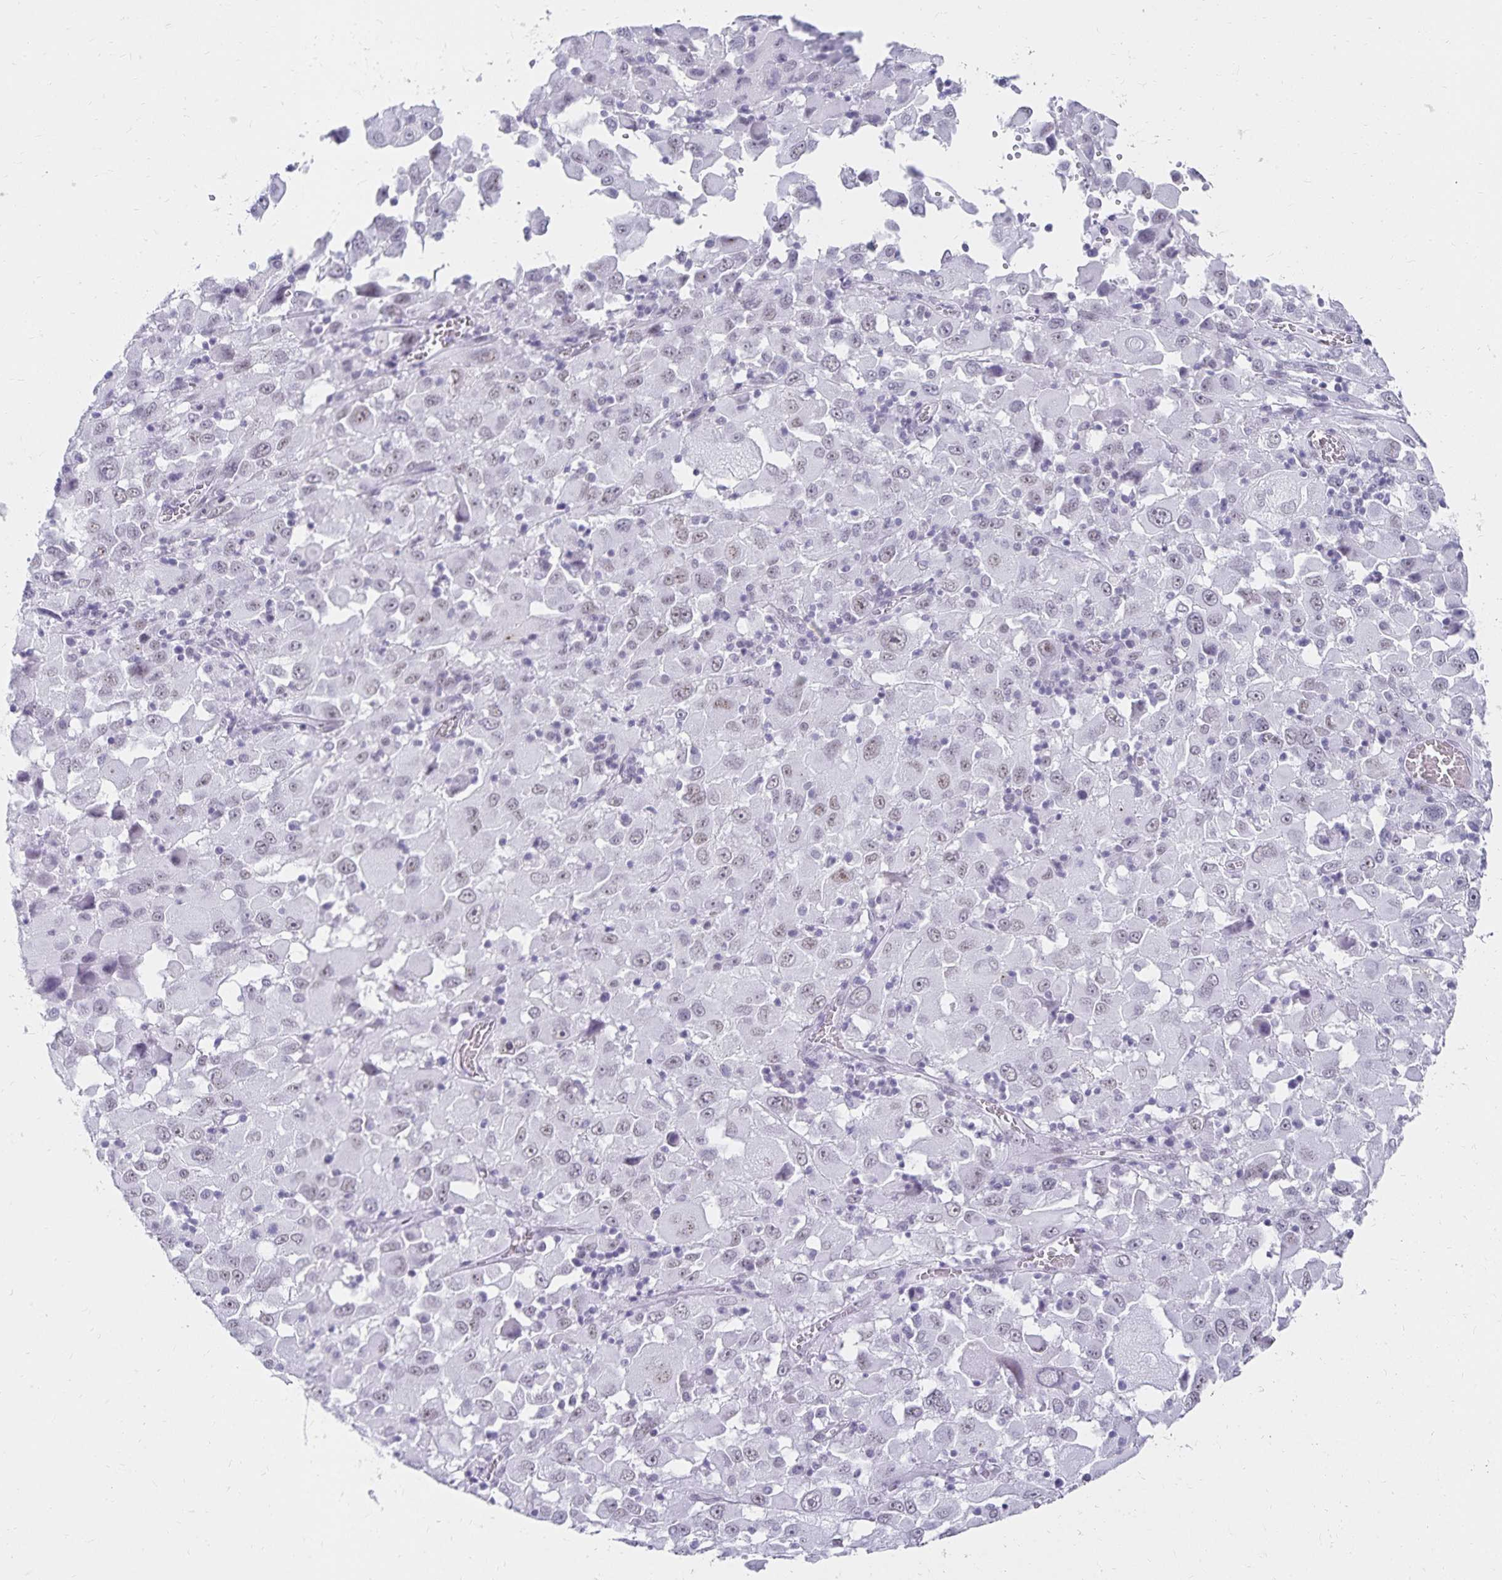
{"staining": {"intensity": "weak", "quantity": "<25%", "location": "nuclear"}, "tissue": "melanoma", "cell_type": "Tumor cells", "image_type": "cancer", "snomed": [{"axis": "morphology", "description": "Malignant melanoma, Metastatic site"}, {"axis": "topography", "description": "Soft tissue"}], "caption": "Human malignant melanoma (metastatic site) stained for a protein using immunohistochemistry (IHC) exhibits no expression in tumor cells.", "gene": "C20orf85", "patient": {"sex": "male", "age": 50}}